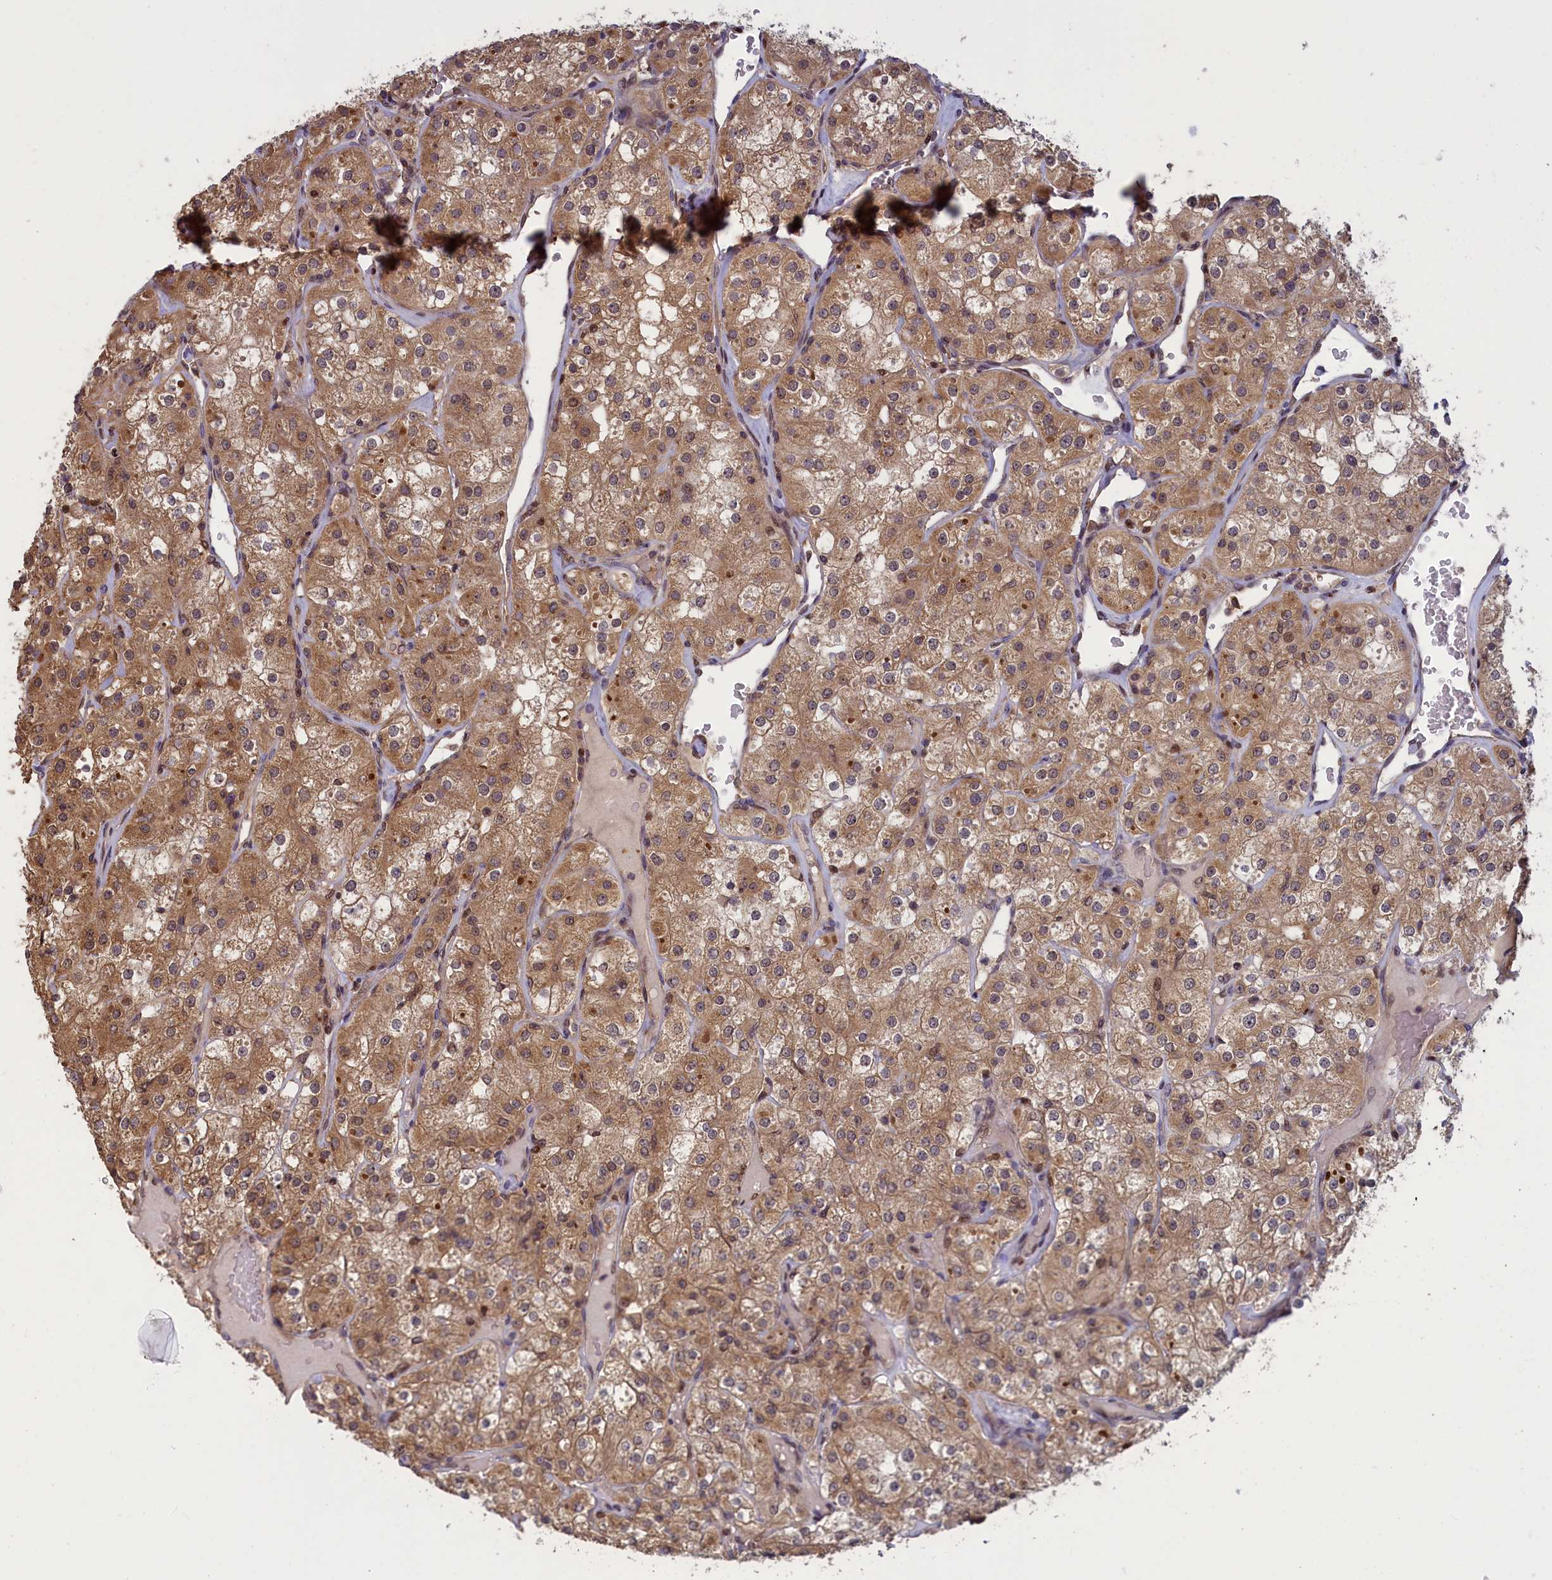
{"staining": {"intensity": "moderate", "quantity": ">75%", "location": "cytoplasmic/membranous,nuclear"}, "tissue": "renal cancer", "cell_type": "Tumor cells", "image_type": "cancer", "snomed": [{"axis": "morphology", "description": "Adenocarcinoma, NOS"}, {"axis": "topography", "description": "Kidney"}], "caption": "Brown immunohistochemical staining in adenocarcinoma (renal) demonstrates moderate cytoplasmic/membranous and nuclear staining in approximately >75% of tumor cells.", "gene": "NUBP1", "patient": {"sex": "male", "age": 77}}